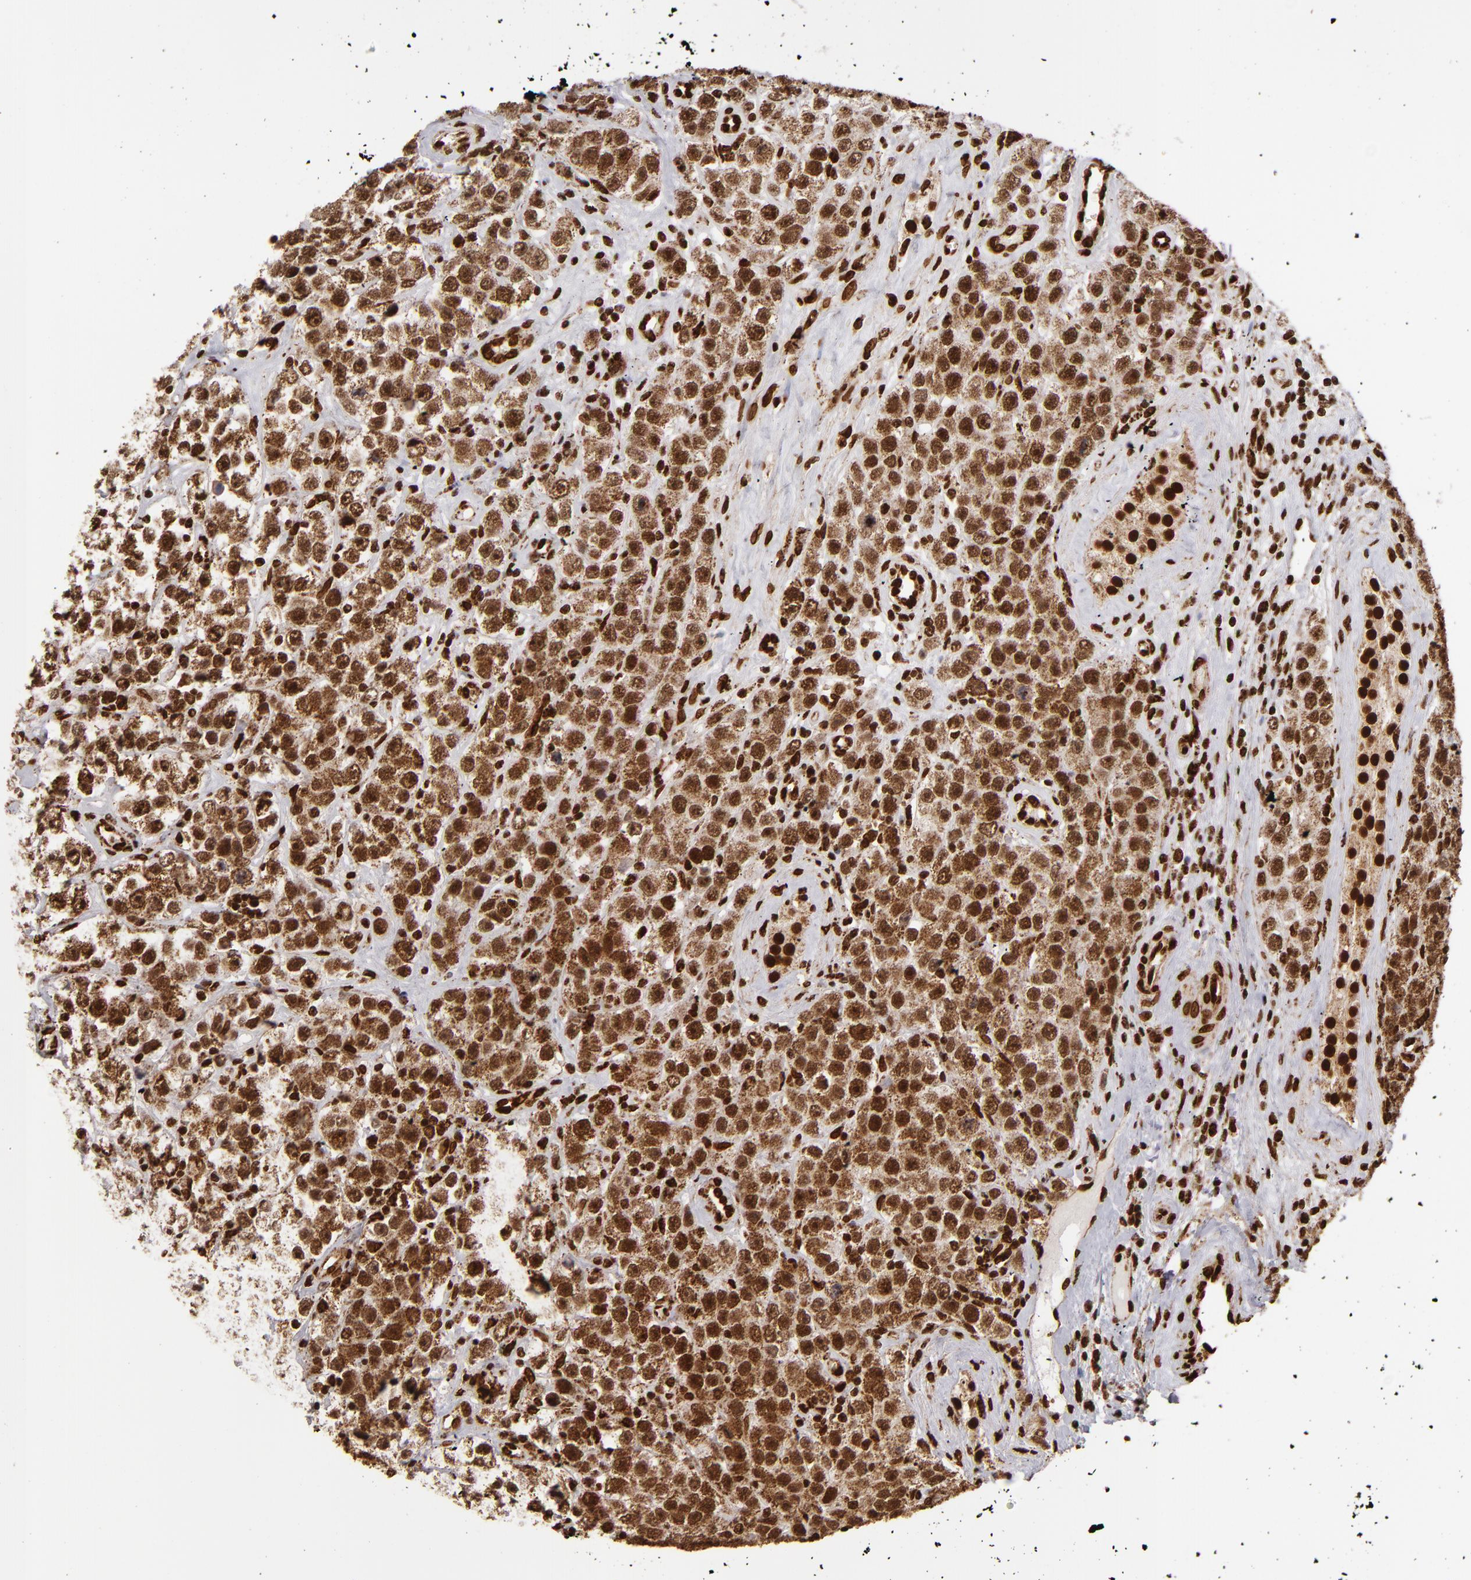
{"staining": {"intensity": "strong", "quantity": ">75%", "location": "cytoplasmic/membranous,nuclear"}, "tissue": "testis cancer", "cell_type": "Tumor cells", "image_type": "cancer", "snomed": [{"axis": "morphology", "description": "Seminoma, NOS"}, {"axis": "topography", "description": "Testis"}], "caption": "An image of testis cancer (seminoma) stained for a protein reveals strong cytoplasmic/membranous and nuclear brown staining in tumor cells.", "gene": "CUL3", "patient": {"sex": "male", "age": 52}}